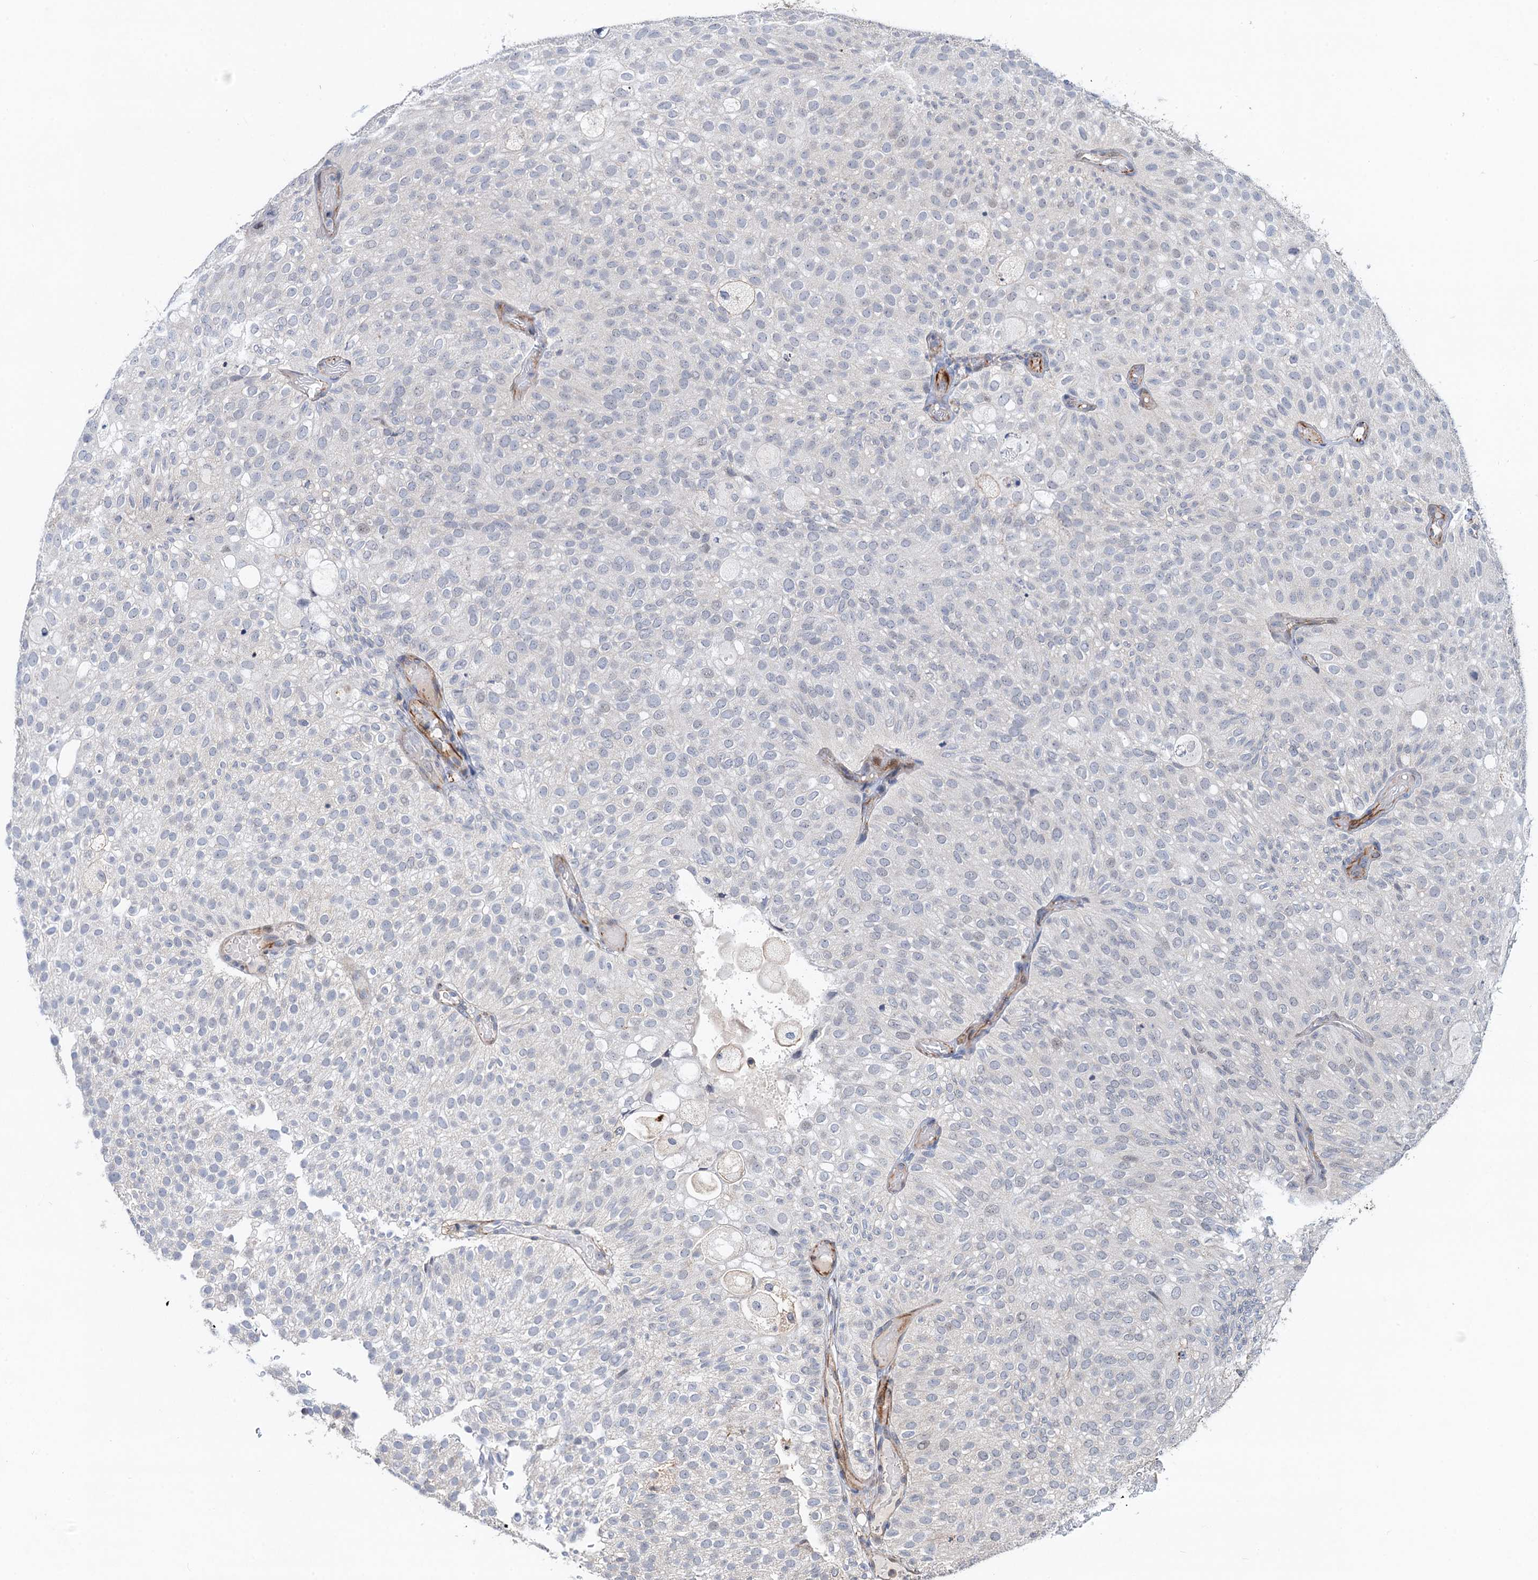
{"staining": {"intensity": "negative", "quantity": "none", "location": "none"}, "tissue": "urothelial cancer", "cell_type": "Tumor cells", "image_type": "cancer", "snomed": [{"axis": "morphology", "description": "Urothelial carcinoma, Low grade"}, {"axis": "topography", "description": "Urinary bladder"}], "caption": "IHC of urothelial cancer exhibits no positivity in tumor cells.", "gene": "TMA16", "patient": {"sex": "male", "age": 78}}